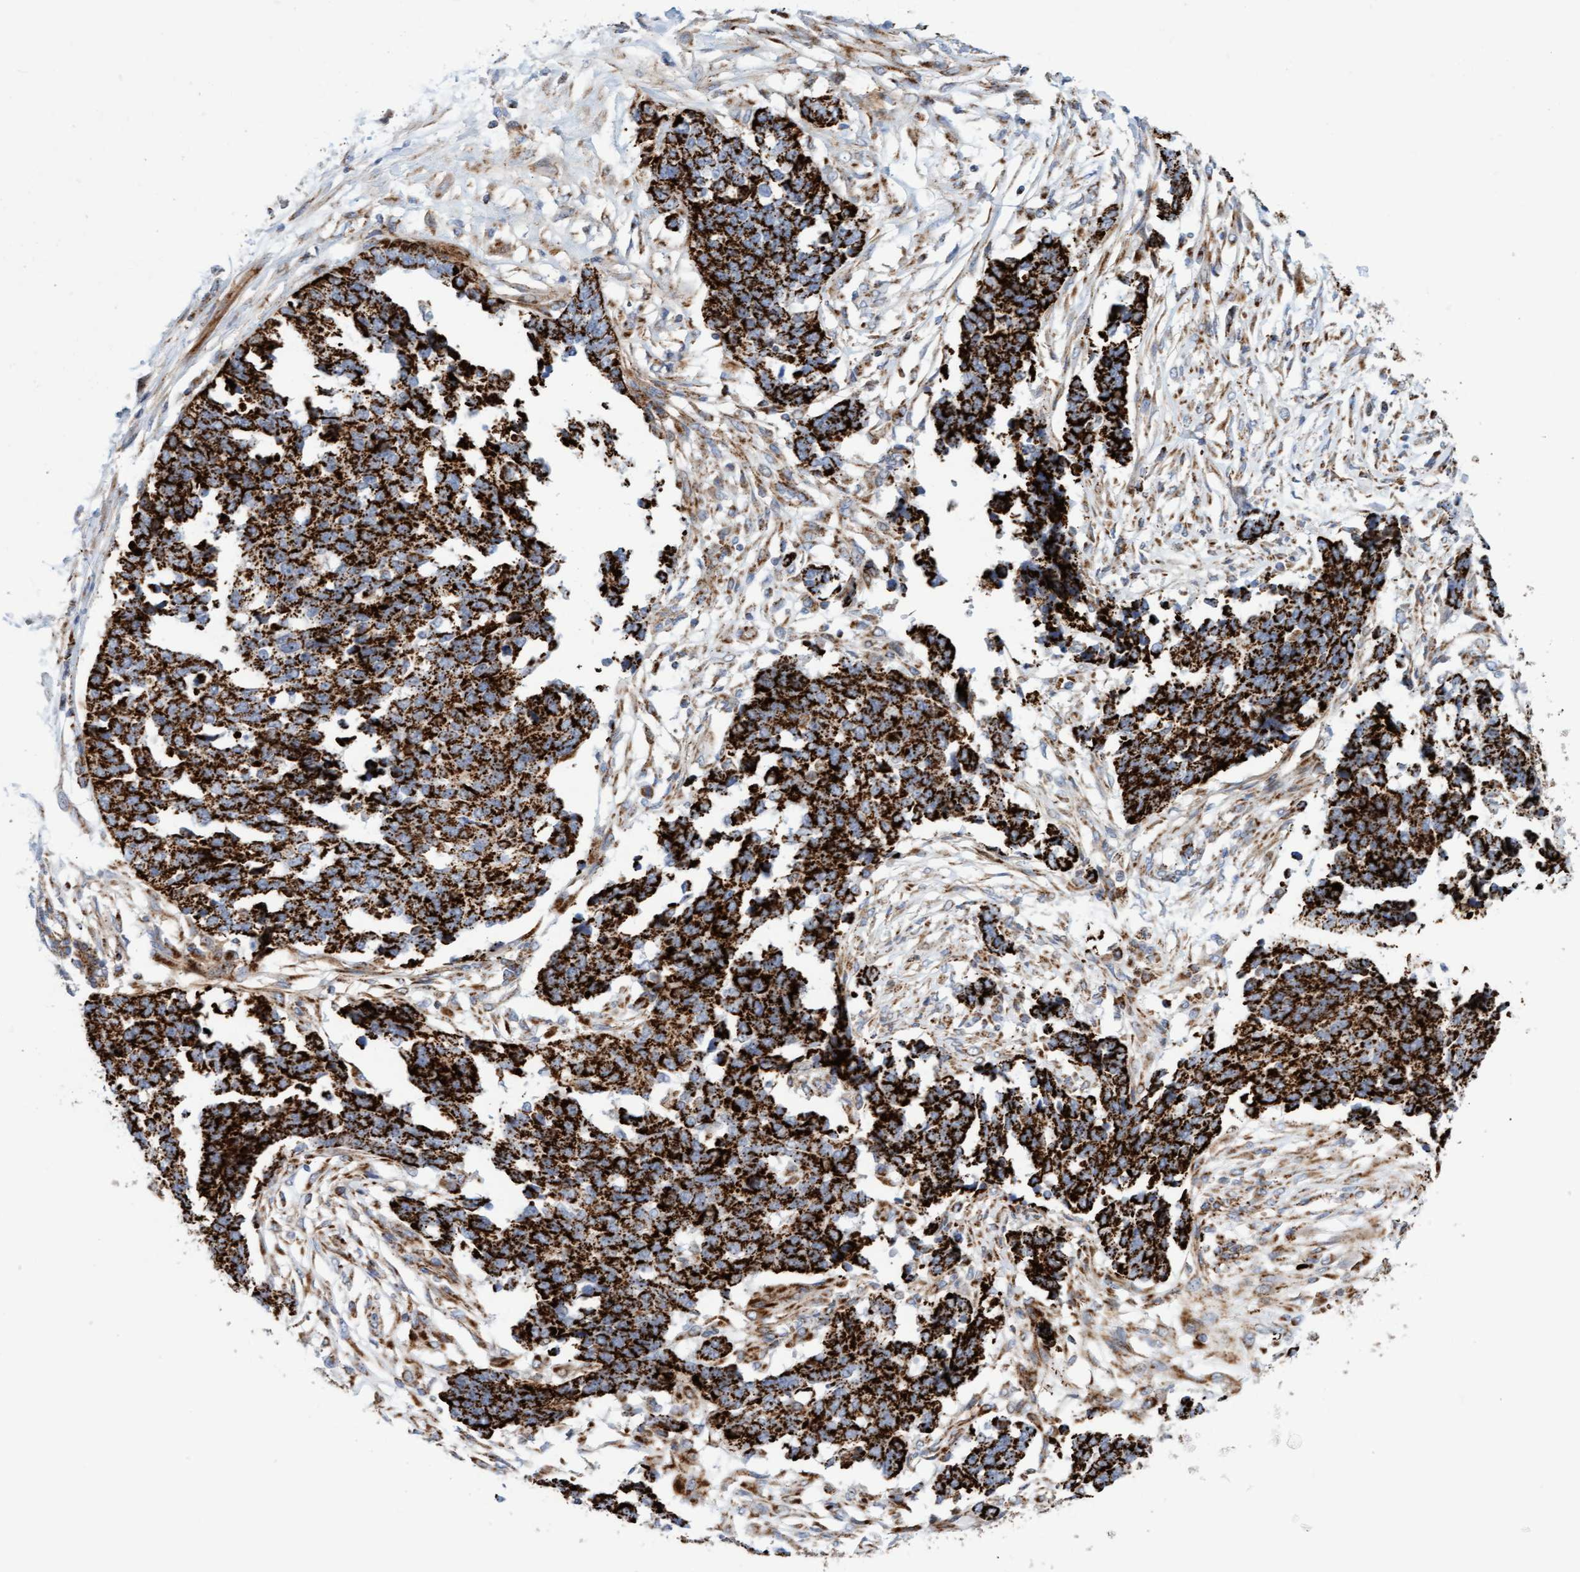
{"staining": {"intensity": "strong", "quantity": ">75%", "location": "cytoplasmic/membranous"}, "tissue": "ovarian cancer", "cell_type": "Tumor cells", "image_type": "cancer", "snomed": [{"axis": "morphology", "description": "Cystadenocarcinoma, serous, NOS"}, {"axis": "topography", "description": "Ovary"}], "caption": "A high amount of strong cytoplasmic/membranous expression is appreciated in about >75% of tumor cells in serous cystadenocarcinoma (ovarian) tissue.", "gene": "GGTA1", "patient": {"sex": "female", "age": 44}}